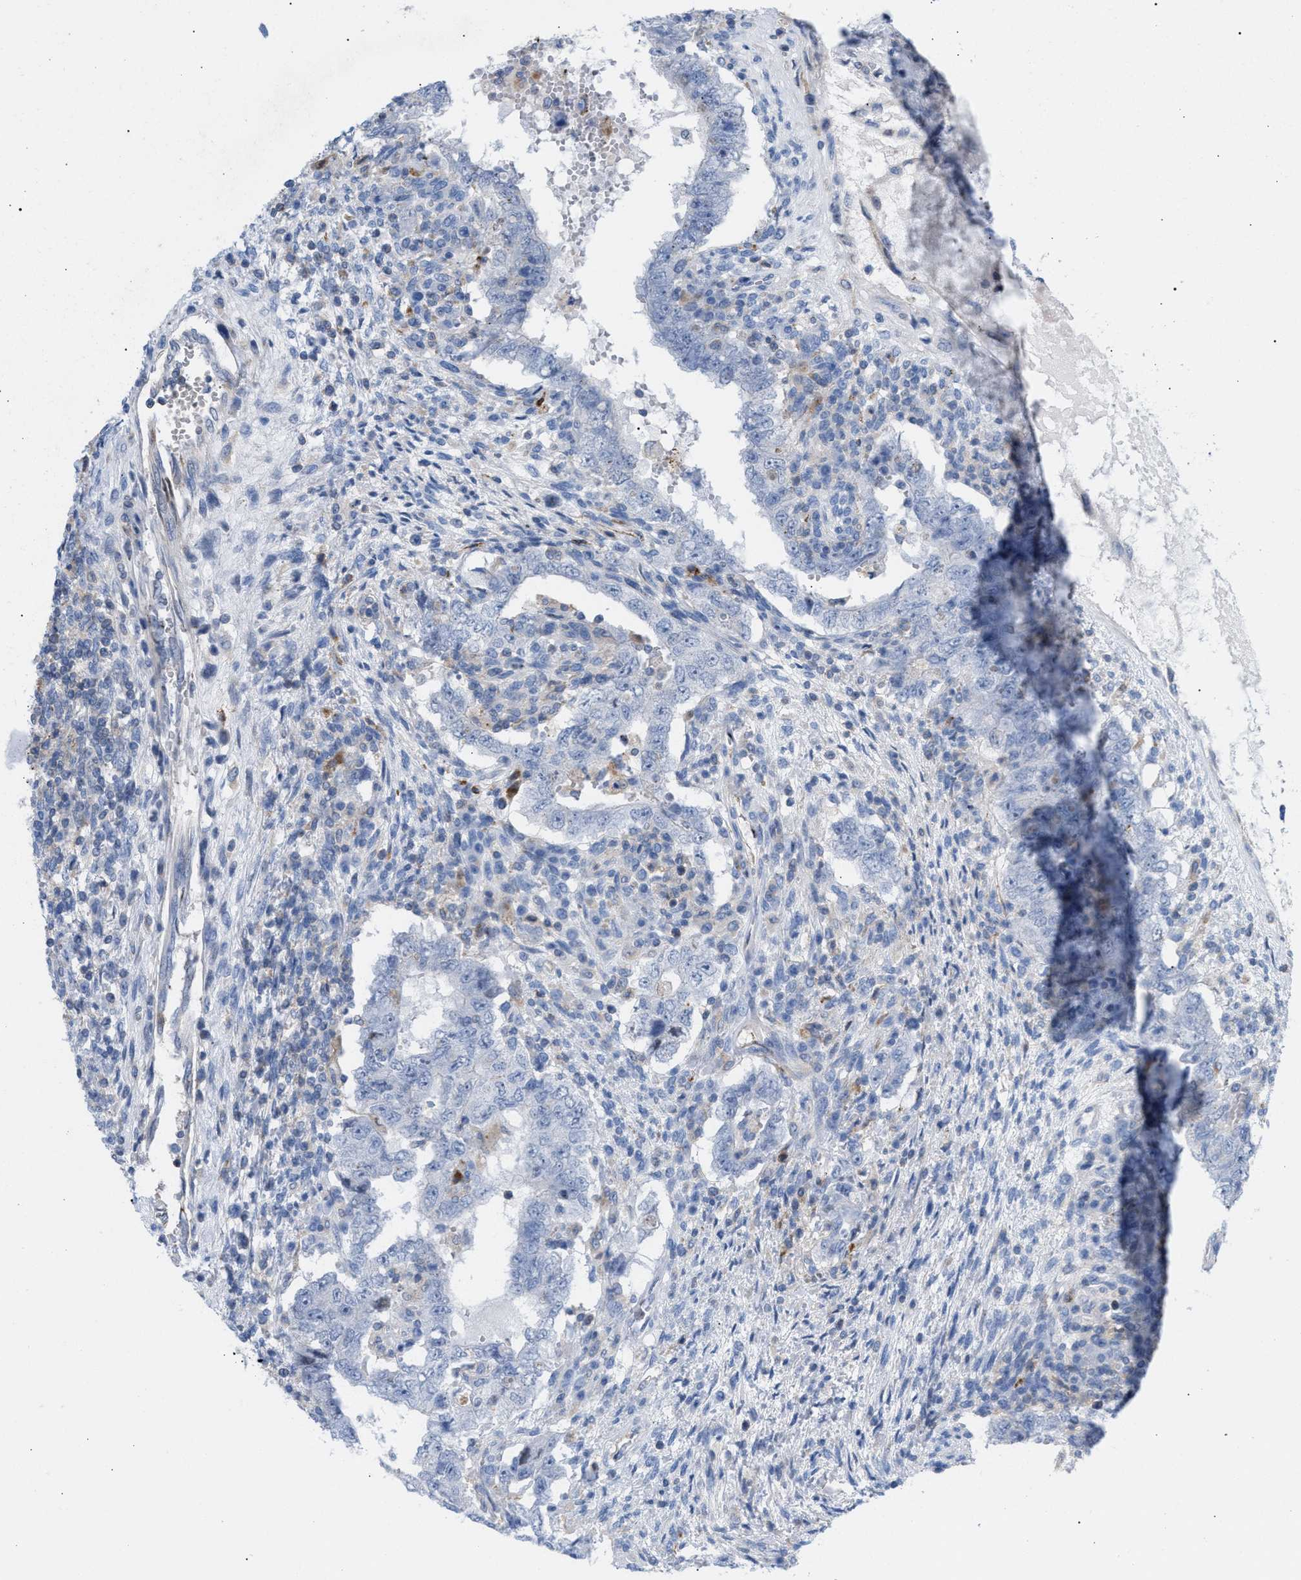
{"staining": {"intensity": "negative", "quantity": "none", "location": "none"}, "tissue": "testis cancer", "cell_type": "Tumor cells", "image_type": "cancer", "snomed": [{"axis": "morphology", "description": "Carcinoma, Embryonal, NOS"}, {"axis": "topography", "description": "Testis"}], "caption": "A photomicrograph of testis cancer (embryonal carcinoma) stained for a protein exhibits no brown staining in tumor cells.", "gene": "MBTD1", "patient": {"sex": "male", "age": 26}}